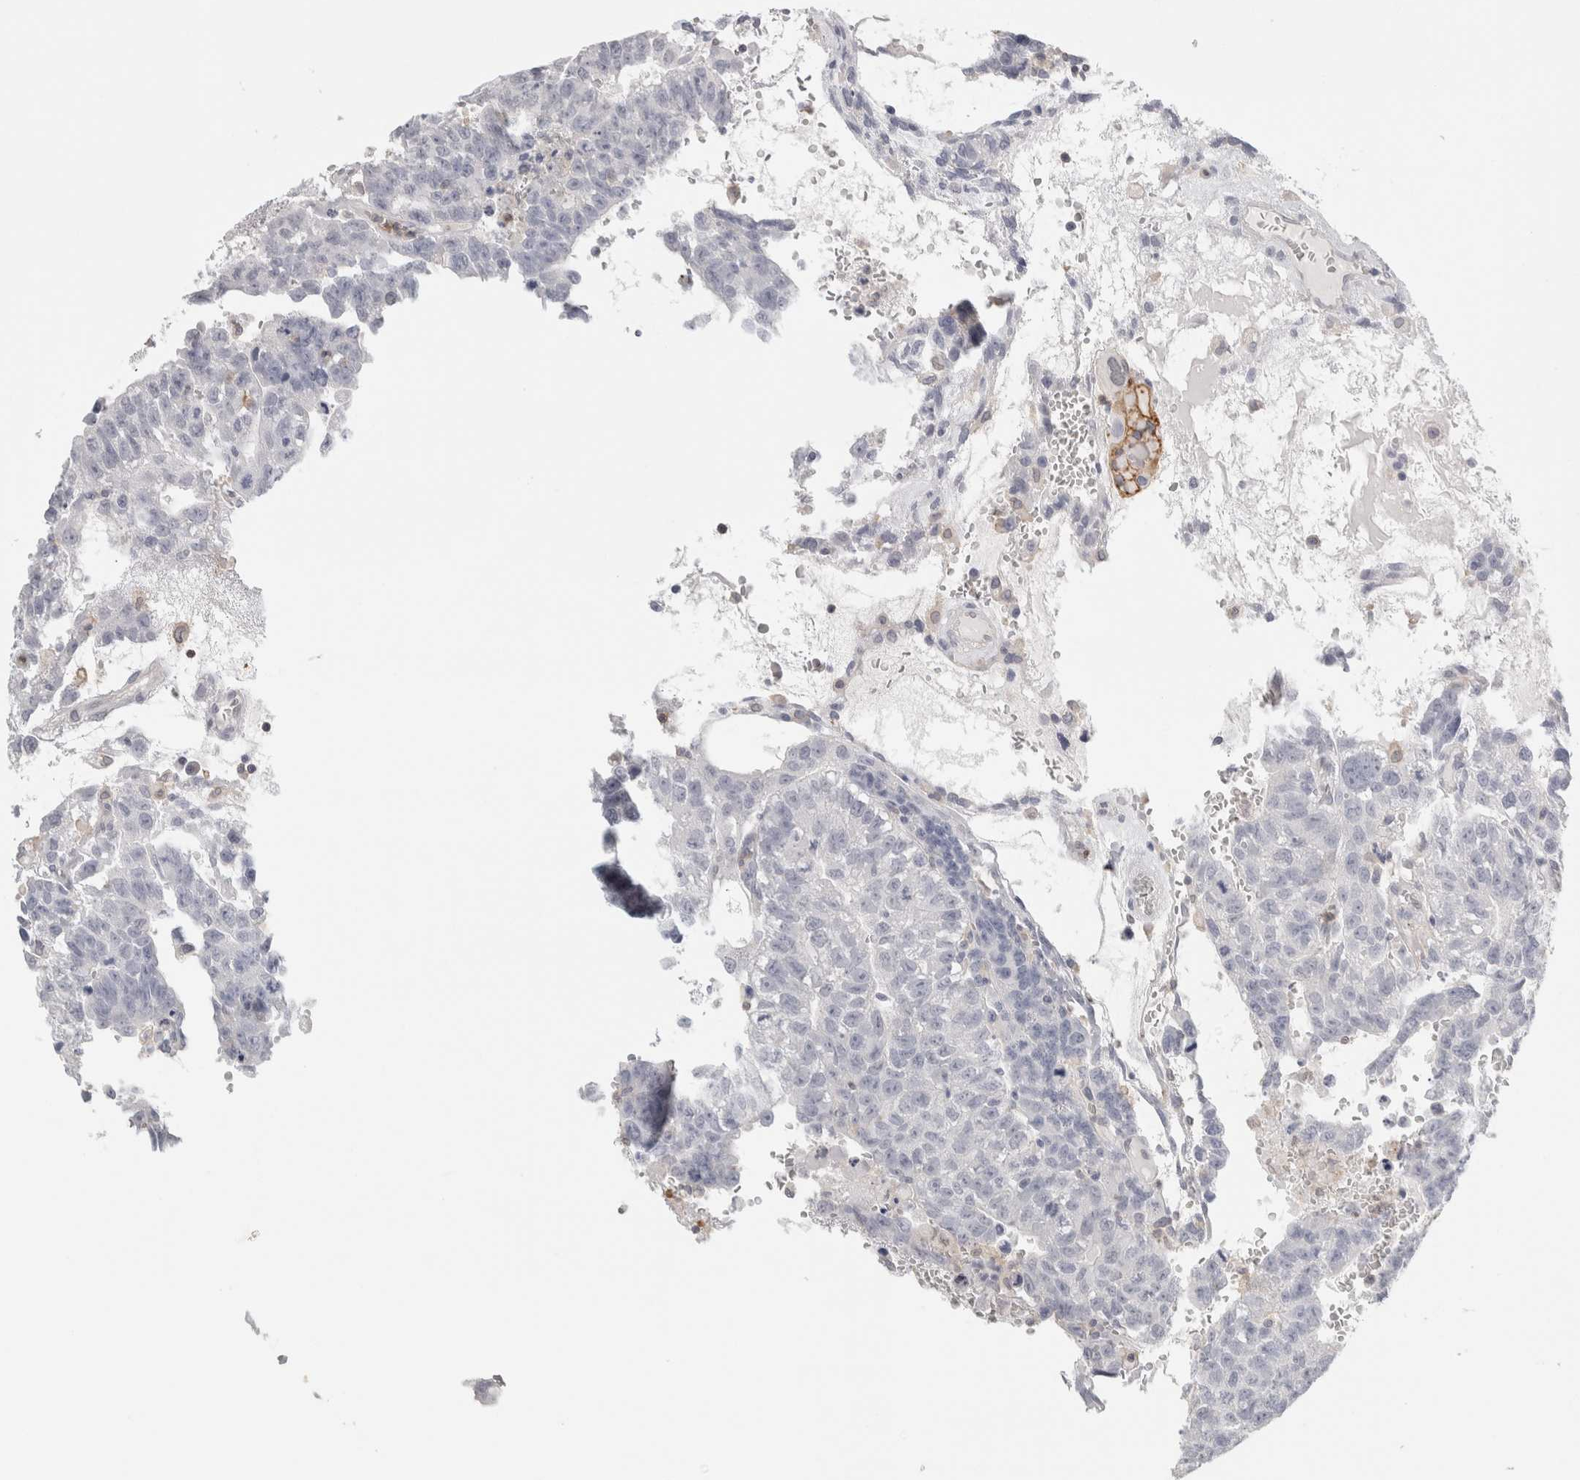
{"staining": {"intensity": "negative", "quantity": "none", "location": "none"}, "tissue": "testis cancer", "cell_type": "Tumor cells", "image_type": "cancer", "snomed": [{"axis": "morphology", "description": "Seminoma, NOS"}, {"axis": "morphology", "description": "Carcinoma, Embryonal, NOS"}, {"axis": "topography", "description": "Testis"}], "caption": "Tumor cells show no significant expression in testis cancer (embryonal carcinoma).", "gene": "P2RY2", "patient": {"sex": "male", "age": 52}}